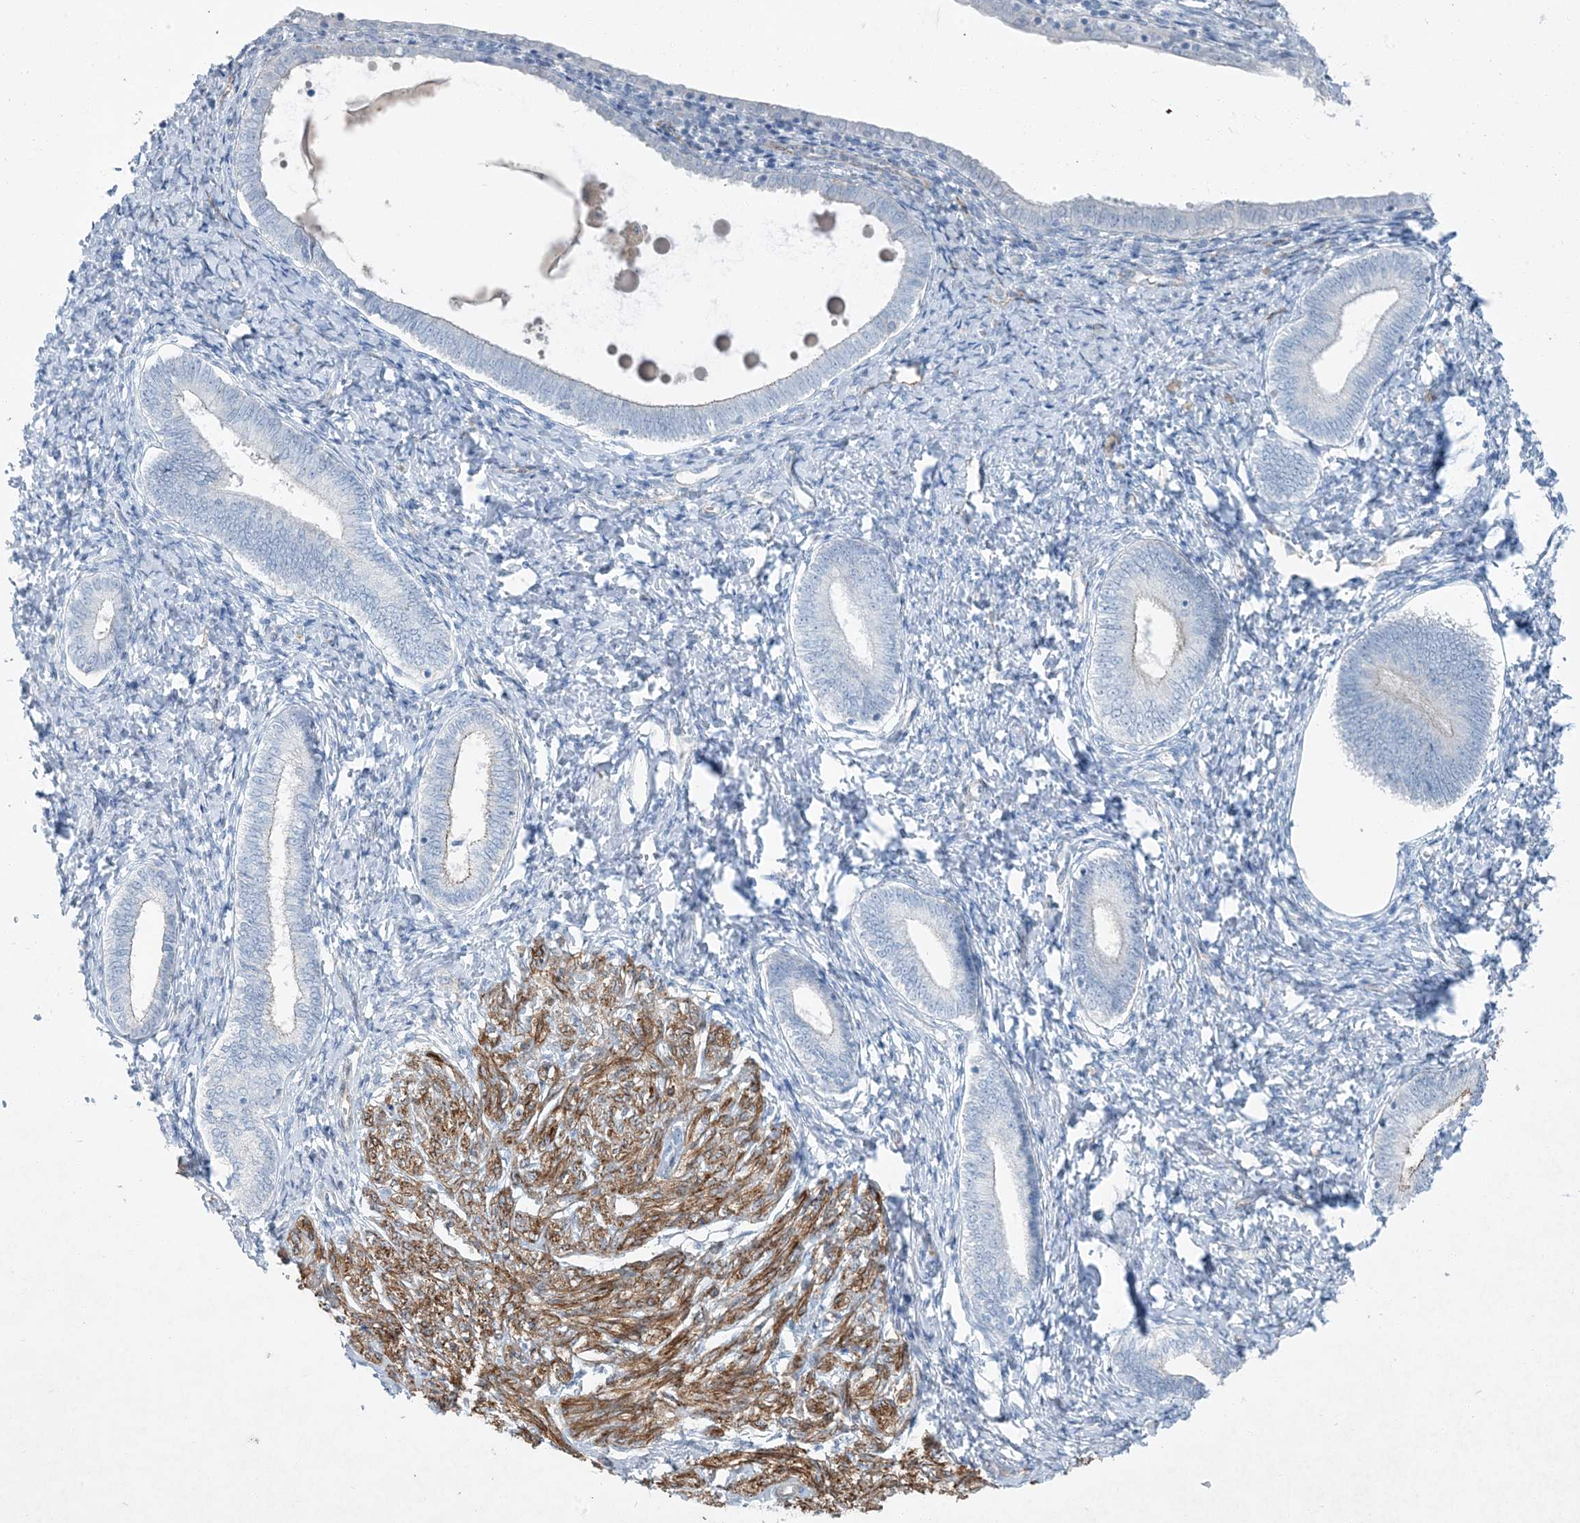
{"staining": {"intensity": "negative", "quantity": "none", "location": "none"}, "tissue": "endometrium", "cell_type": "Cells in endometrial stroma", "image_type": "normal", "snomed": [{"axis": "morphology", "description": "Normal tissue, NOS"}, {"axis": "topography", "description": "Endometrium"}], "caption": "Micrograph shows no significant protein staining in cells in endometrial stroma of normal endometrium. (DAB immunohistochemistry (IHC) visualized using brightfield microscopy, high magnification).", "gene": "PGM5", "patient": {"sex": "female", "age": 72}}